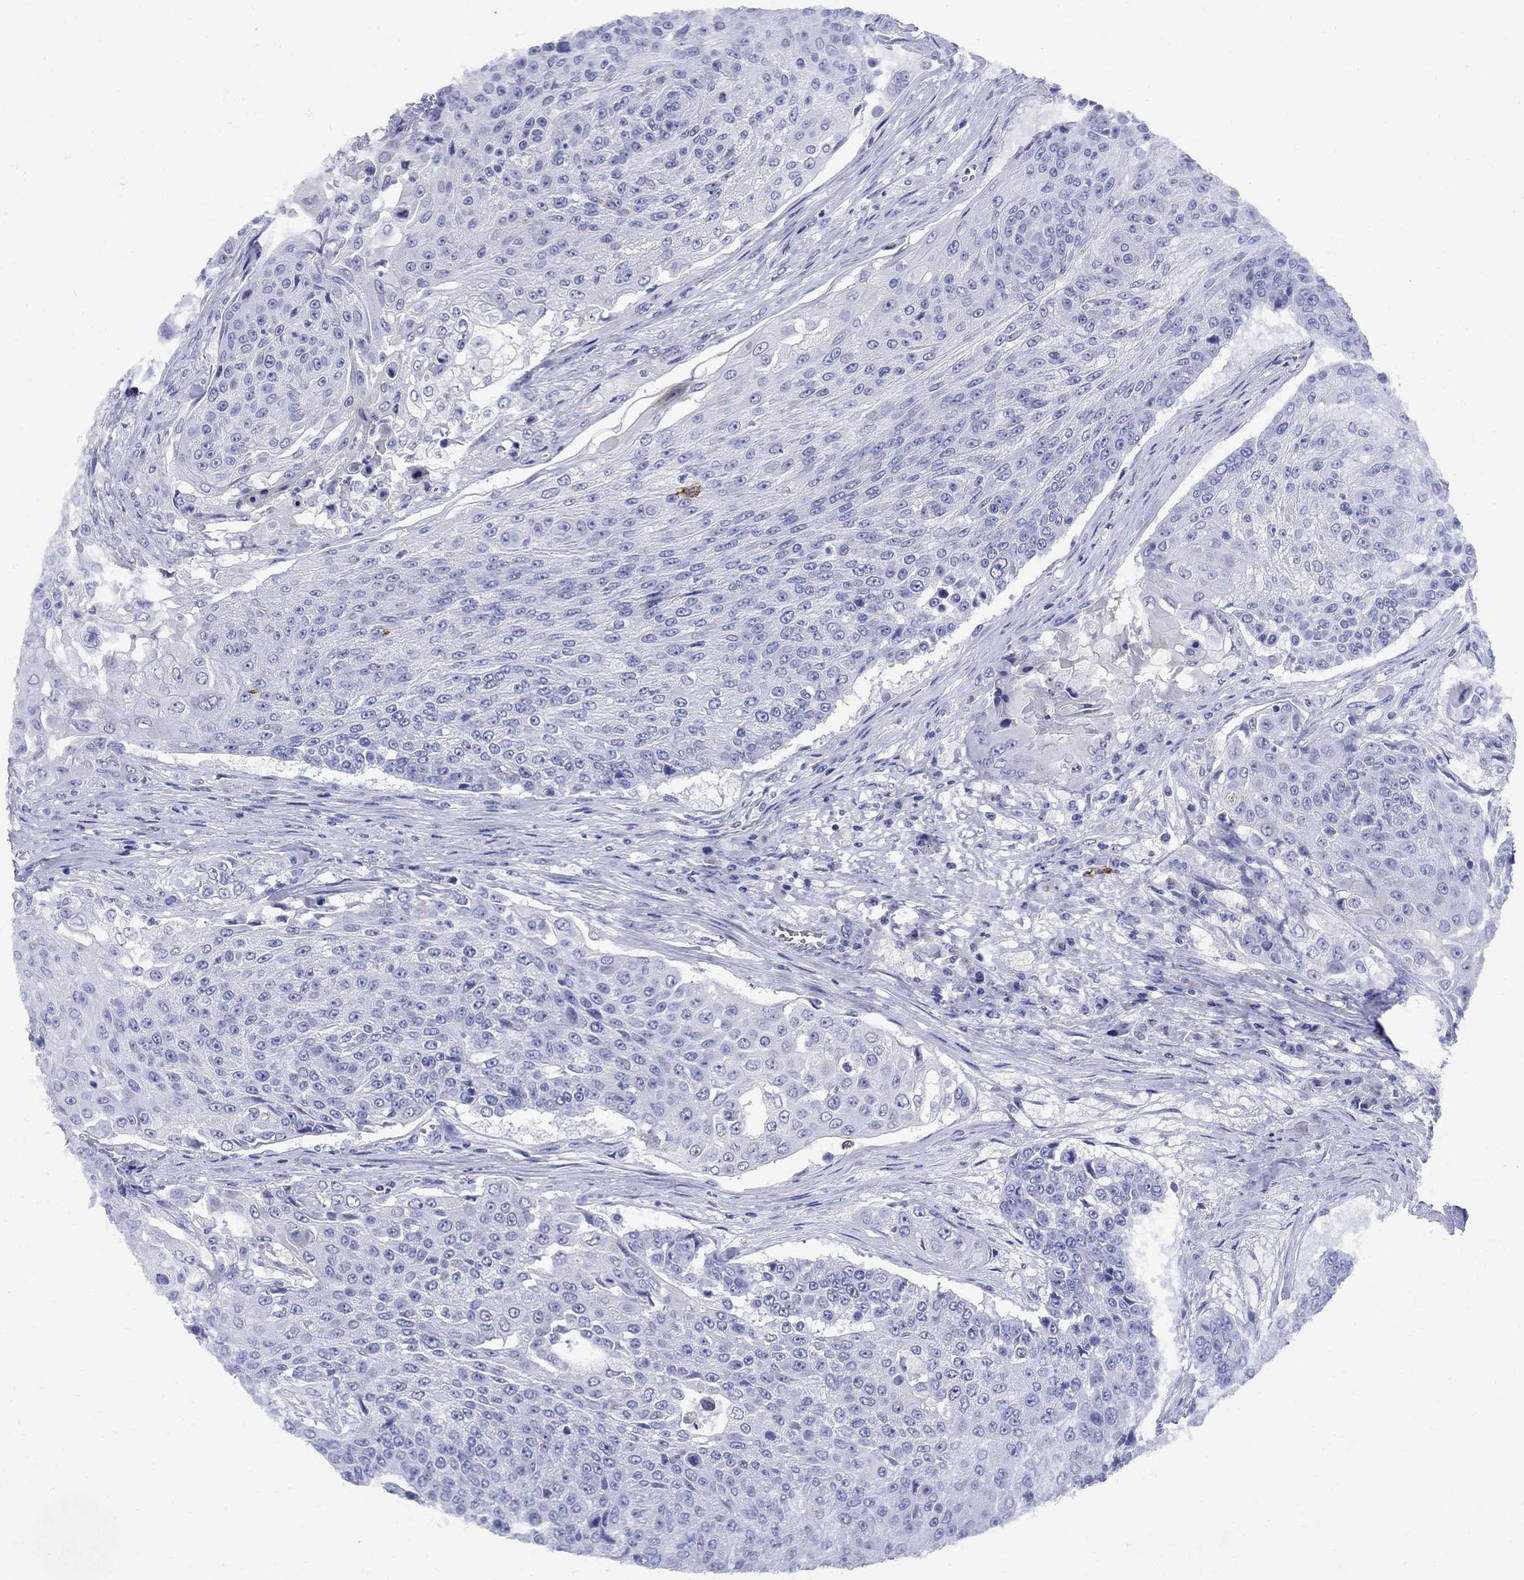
{"staining": {"intensity": "negative", "quantity": "none", "location": "none"}, "tissue": "urothelial cancer", "cell_type": "Tumor cells", "image_type": "cancer", "snomed": [{"axis": "morphology", "description": "Urothelial carcinoma, High grade"}, {"axis": "topography", "description": "Urinary bladder"}], "caption": "The image demonstrates no significant expression in tumor cells of urothelial cancer.", "gene": "CD1A", "patient": {"sex": "female", "age": 63}}